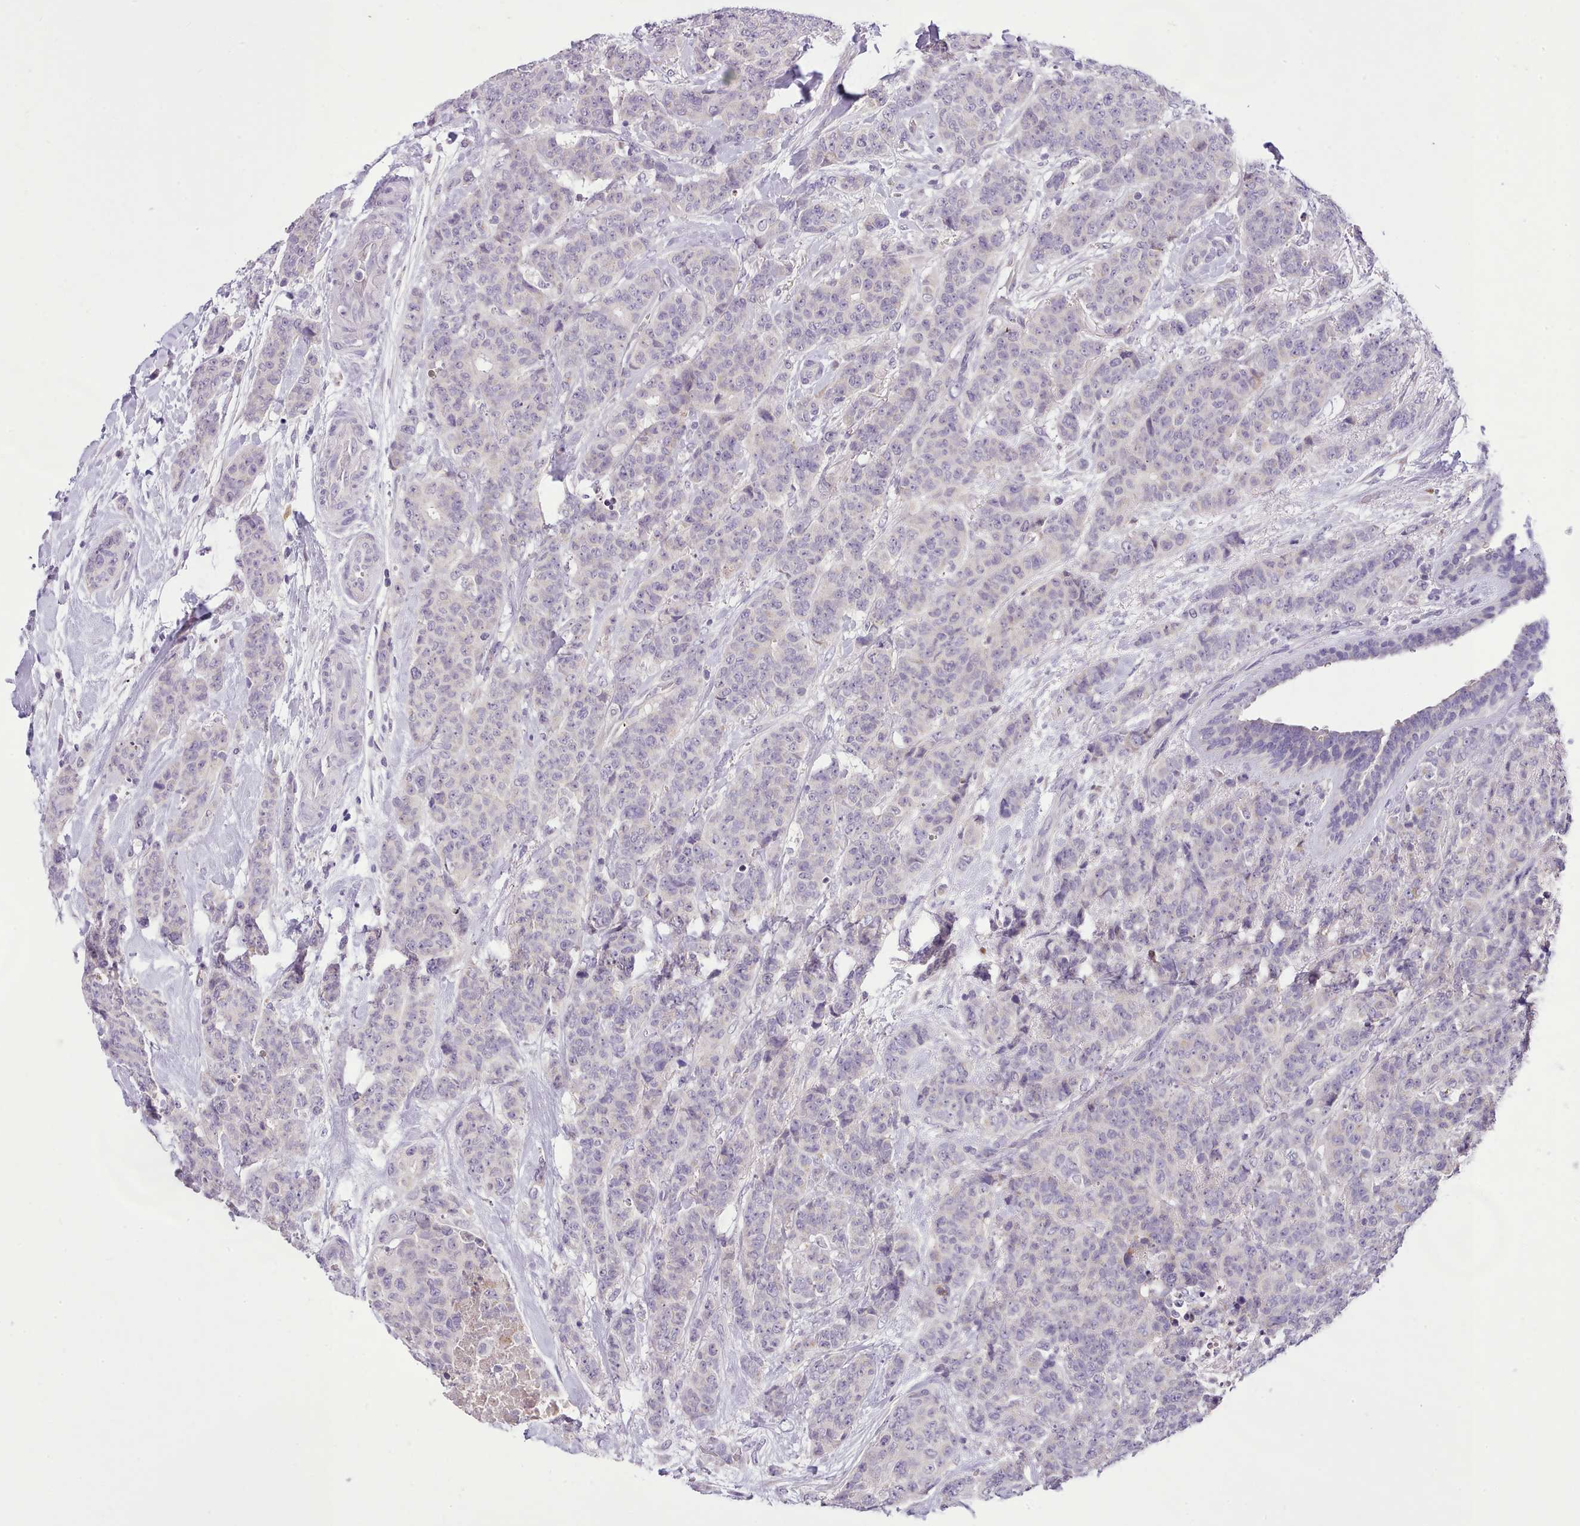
{"staining": {"intensity": "negative", "quantity": "none", "location": "none"}, "tissue": "breast cancer", "cell_type": "Tumor cells", "image_type": "cancer", "snomed": [{"axis": "morphology", "description": "Duct carcinoma"}, {"axis": "topography", "description": "Breast"}], "caption": "Tumor cells show no significant protein positivity in breast cancer (infiltrating ductal carcinoma).", "gene": "FAM83E", "patient": {"sex": "female", "age": 40}}